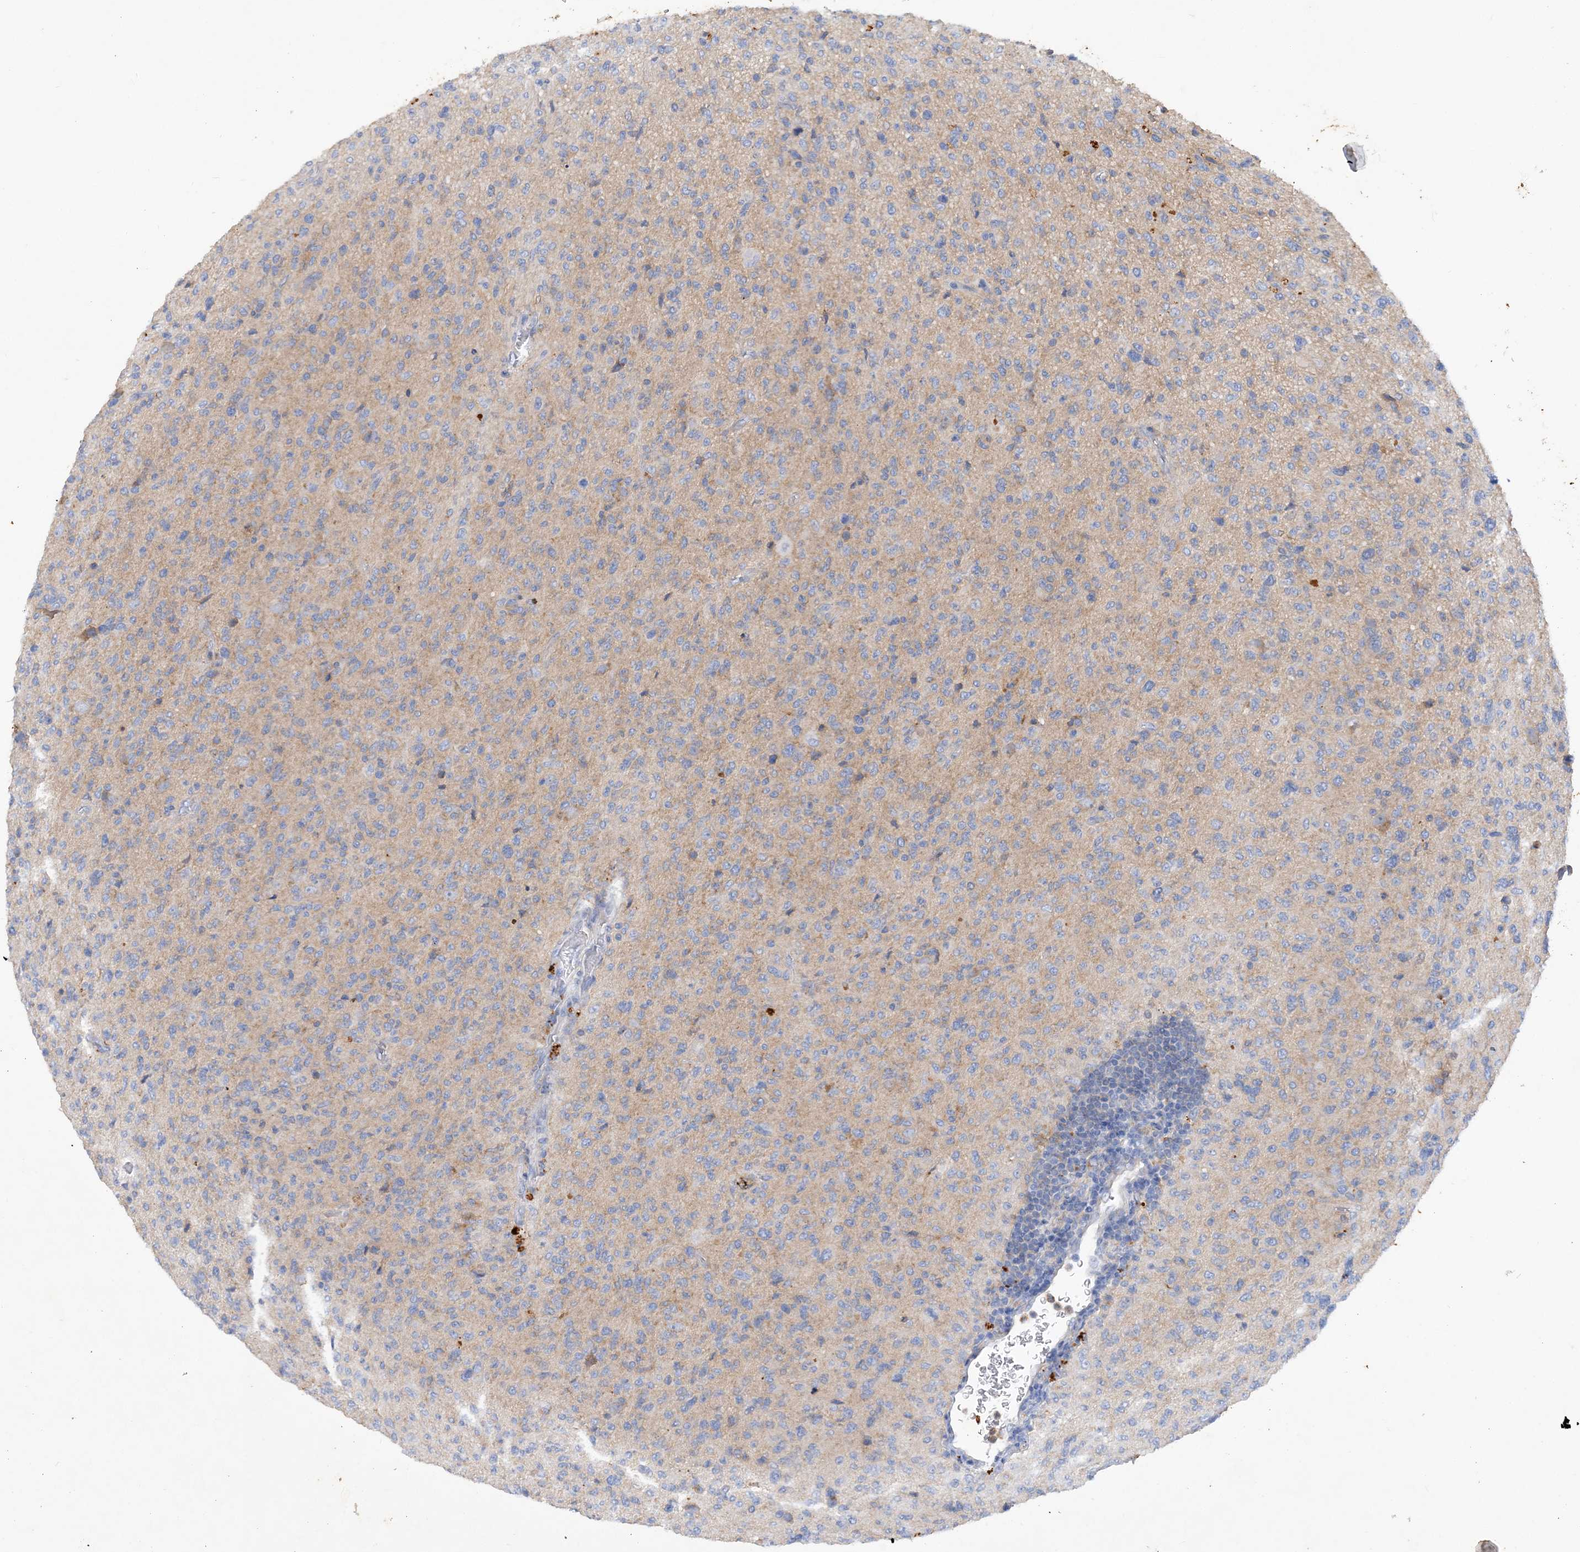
{"staining": {"intensity": "weak", "quantity": "25%-75%", "location": "cytoplasmic/membranous"}, "tissue": "glioma", "cell_type": "Tumor cells", "image_type": "cancer", "snomed": [{"axis": "morphology", "description": "Glioma, malignant, High grade"}, {"axis": "topography", "description": "Brain"}], "caption": "The immunohistochemical stain labels weak cytoplasmic/membranous positivity in tumor cells of glioma tissue.", "gene": "GRINA", "patient": {"sex": "female", "age": 57}}